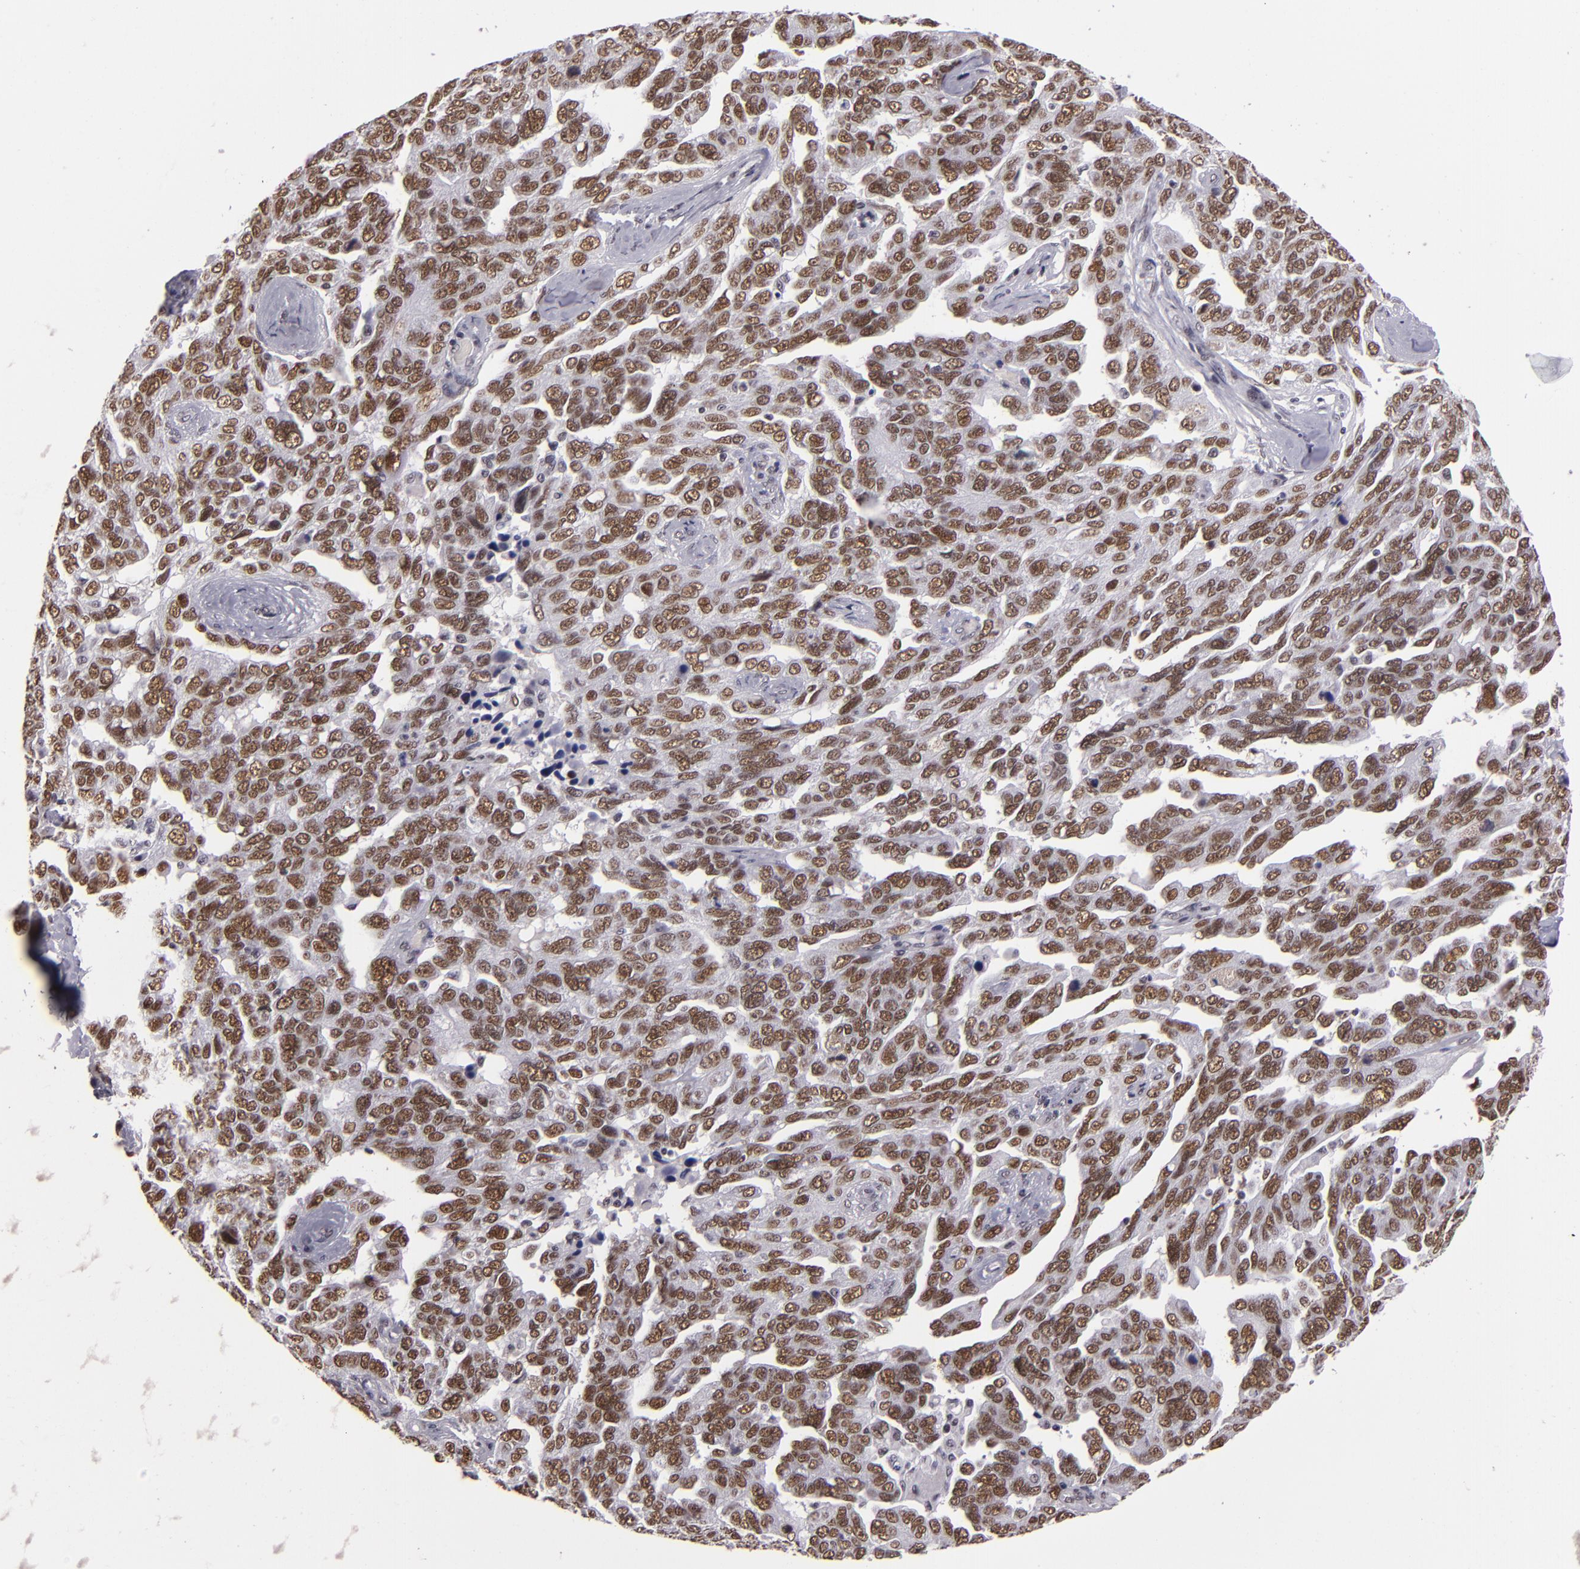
{"staining": {"intensity": "moderate", "quantity": ">75%", "location": "nuclear"}, "tissue": "ovarian cancer", "cell_type": "Tumor cells", "image_type": "cancer", "snomed": [{"axis": "morphology", "description": "Cystadenocarcinoma, serous, NOS"}, {"axis": "topography", "description": "Ovary"}], "caption": "This photomicrograph displays ovarian cancer (serous cystadenocarcinoma) stained with immunohistochemistry (IHC) to label a protein in brown. The nuclear of tumor cells show moderate positivity for the protein. Nuclei are counter-stained blue.", "gene": "BRD8", "patient": {"sex": "female", "age": 64}}